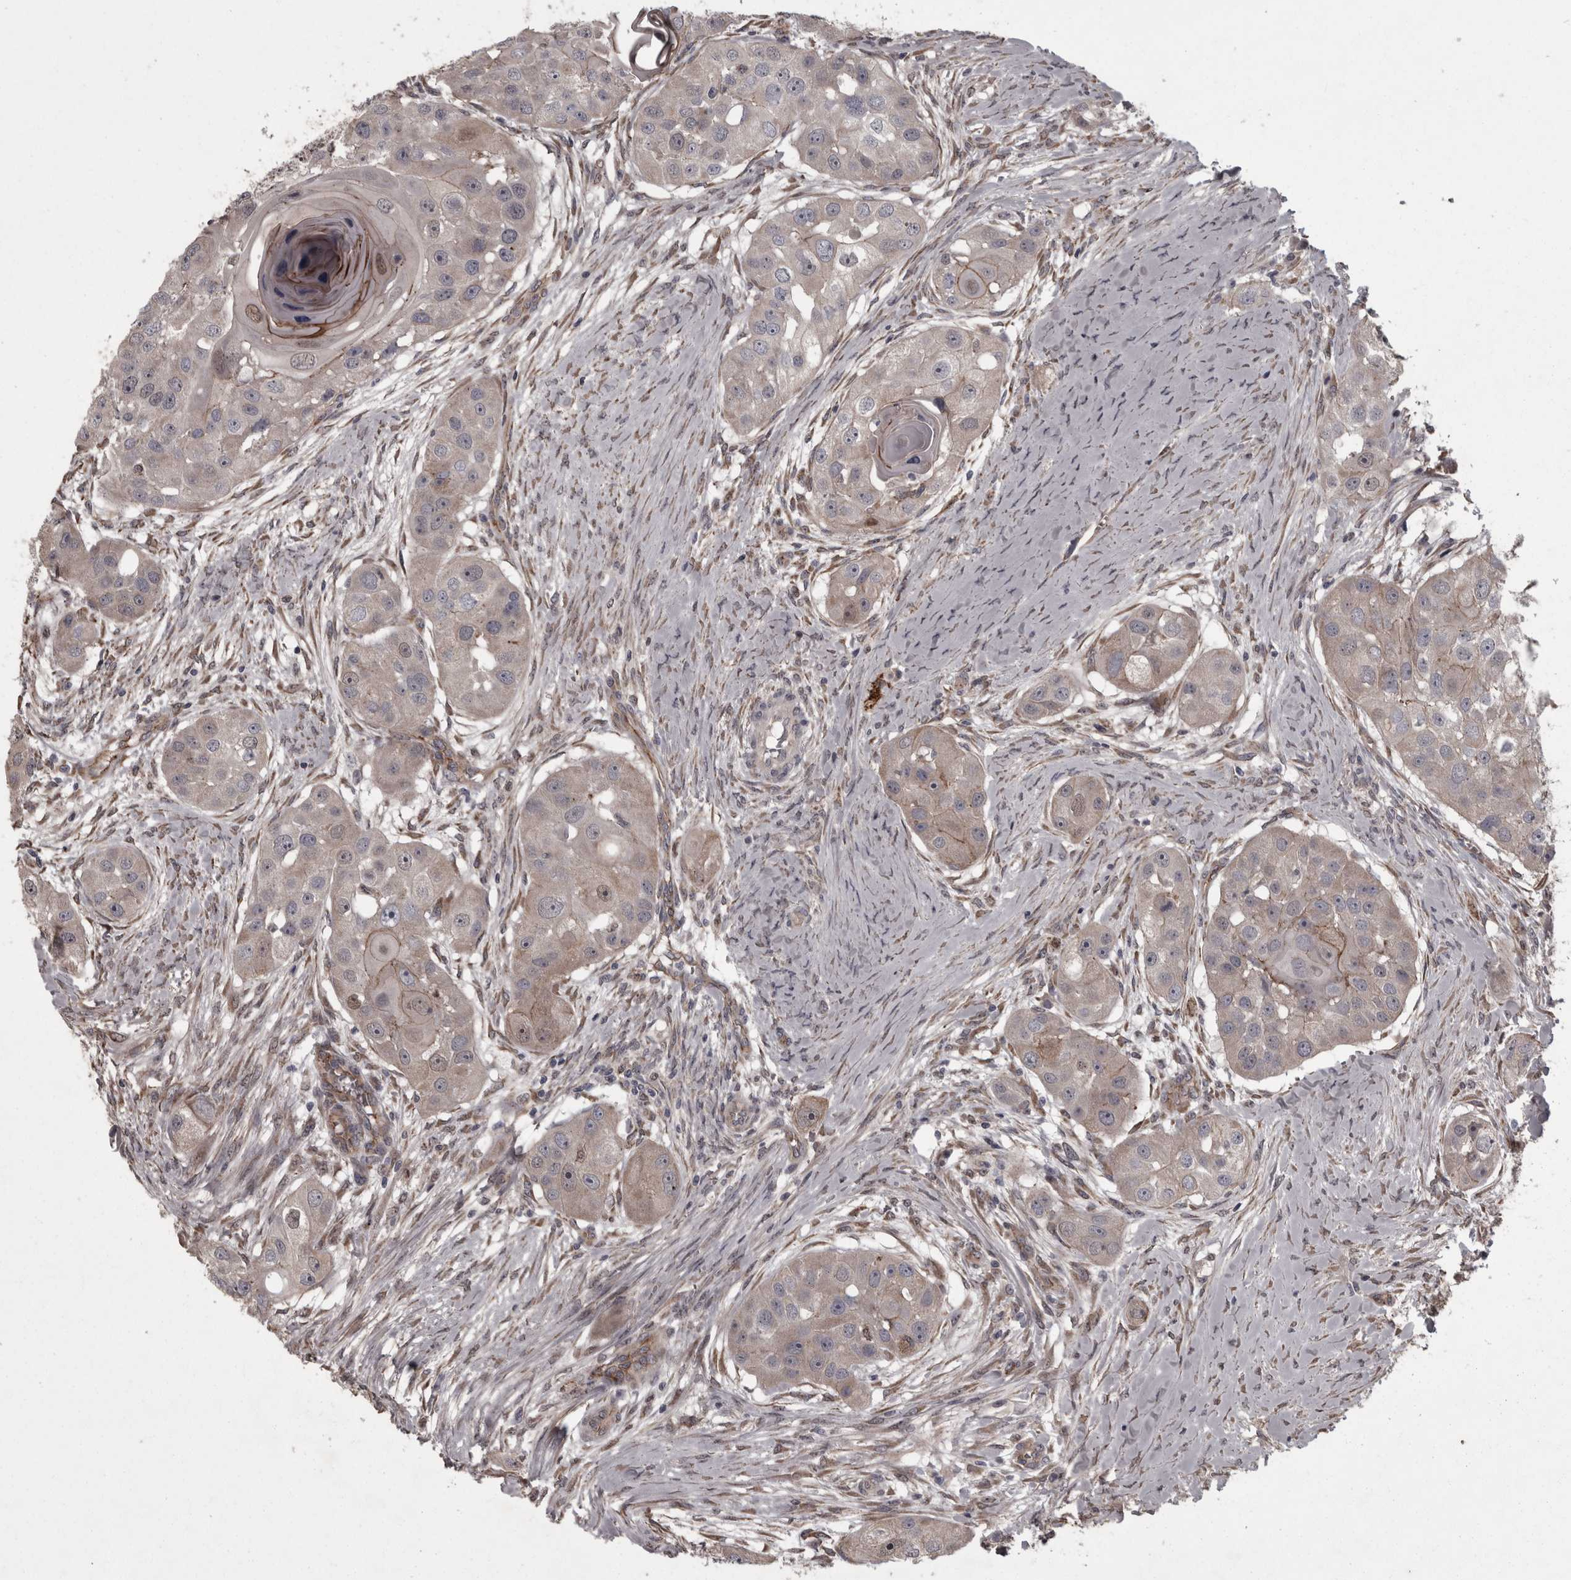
{"staining": {"intensity": "weak", "quantity": "<25%", "location": "cytoplasmic/membranous"}, "tissue": "head and neck cancer", "cell_type": "Tumor cells", "image_type": "cancer", "snomed": [{"axis": "morphology", "description": "Normal tissue, NOS"}, {"axis": "morphology", "description": "Squamous cell carcinoma, NOS"}, {"axis": "topography", "description": "Skeletal muscle"}, {"axis": "topography", "description": "Head-Neck"}], "caption": "This is a photomicrograph of immunohistochemistry (IHC) staining of squamous cell carcinoma (head and neck), which shows no expression in tumor cells.", "gene": "PCDH17", "patient": {"sex": "male", "age": 51}}